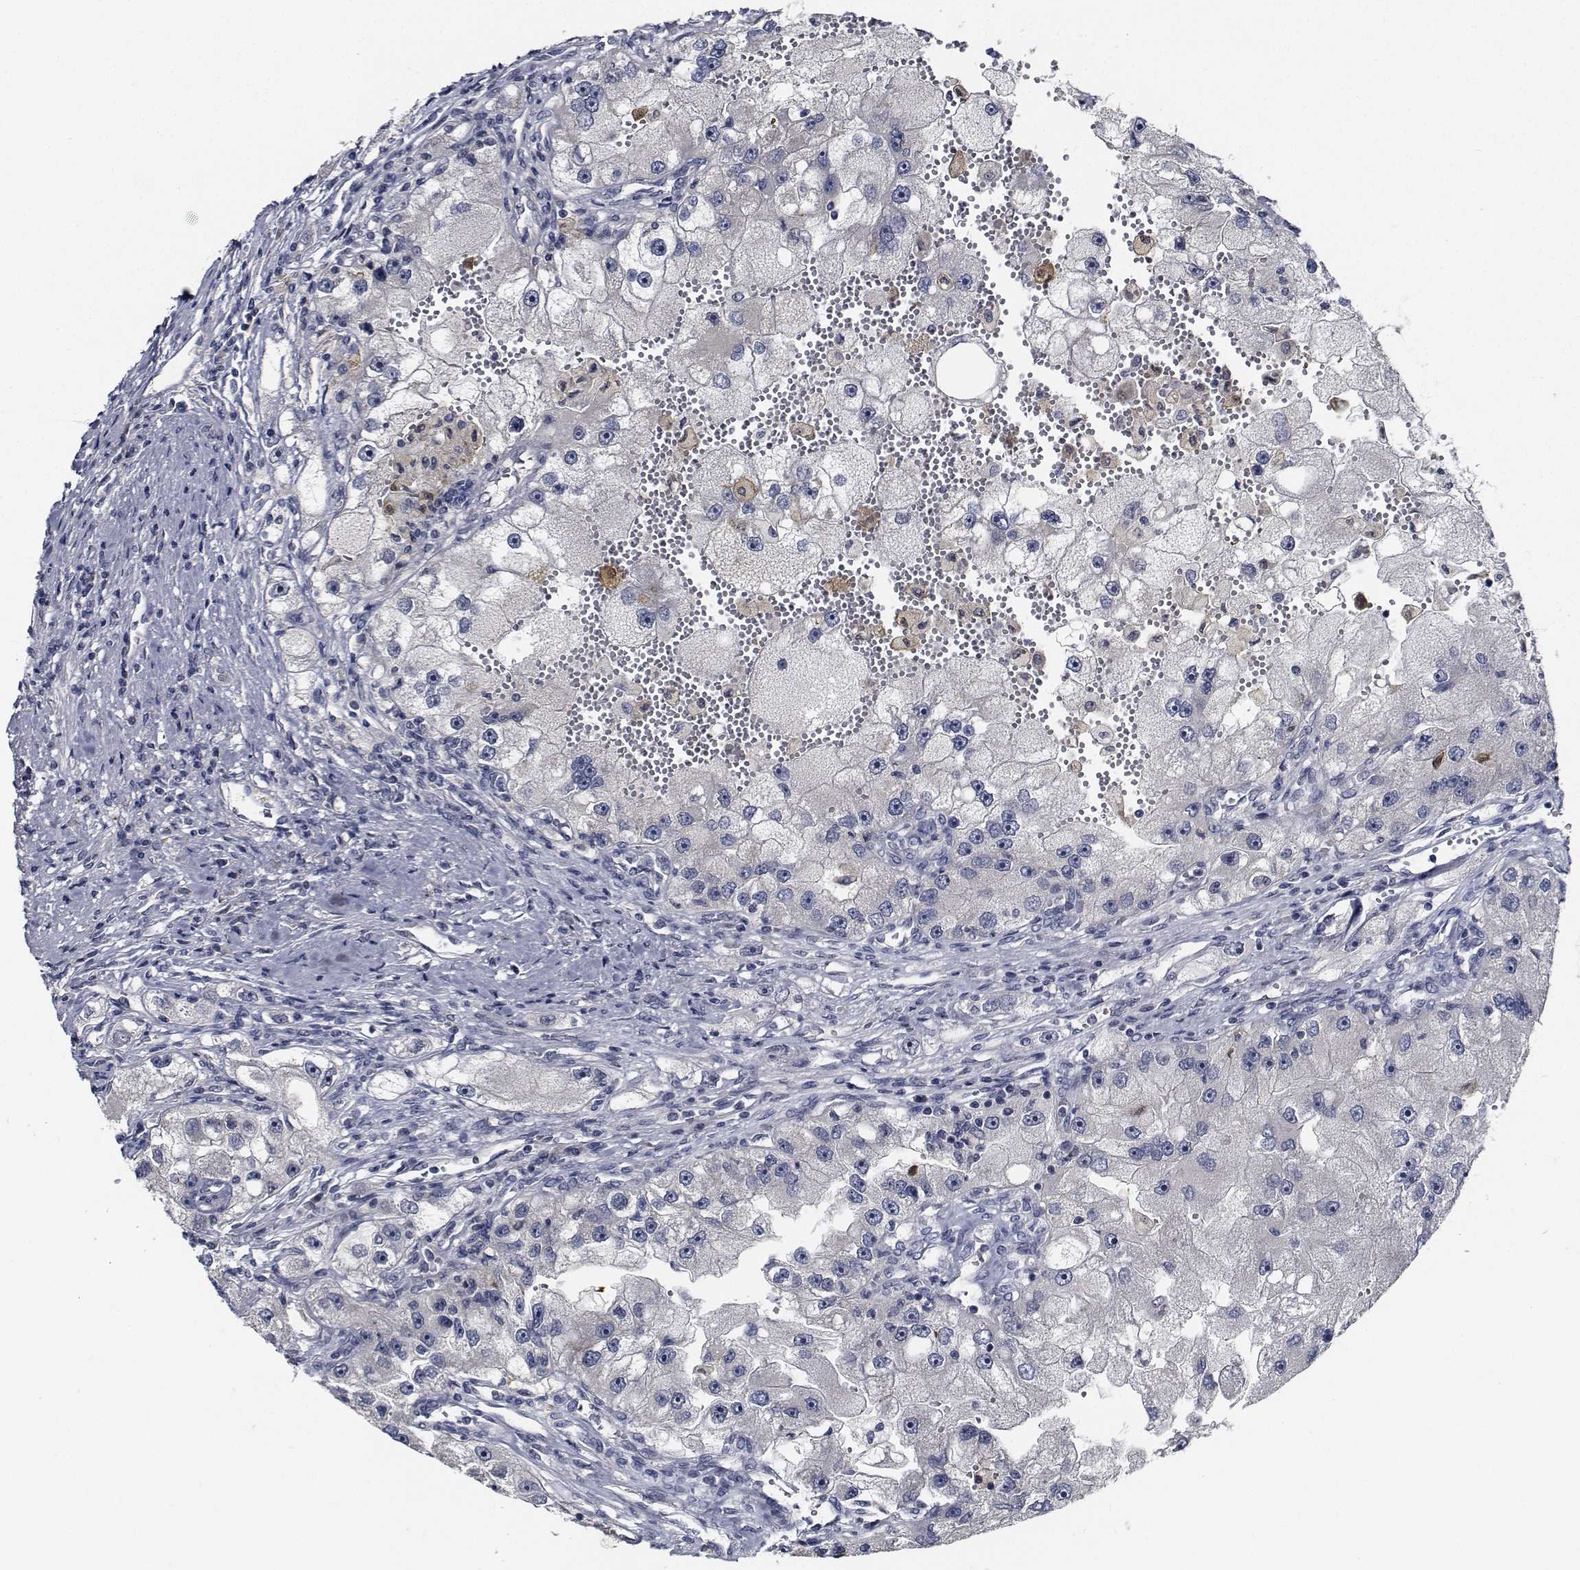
{"staining": {"intensity": "negative", "quantity": "none", "location": "none"}, "tissue": "renal cancer", "cell_type": "Tumor cells", "image_type": "cancer", "snomed": [{"axis": "morphology", "description": "Adenocarcinoma, NOS"}, {"axis": "topography", "description": "Kidney"}], "caption": "Immunohistochemistry (IHC) of renal cancer (adenocarcinoma) reveals no staining in tumor cells. (DAB IHC with hematoxylin counter stain).", "gene": "NVL", "patient": {"sex": "male", "age": 63}}